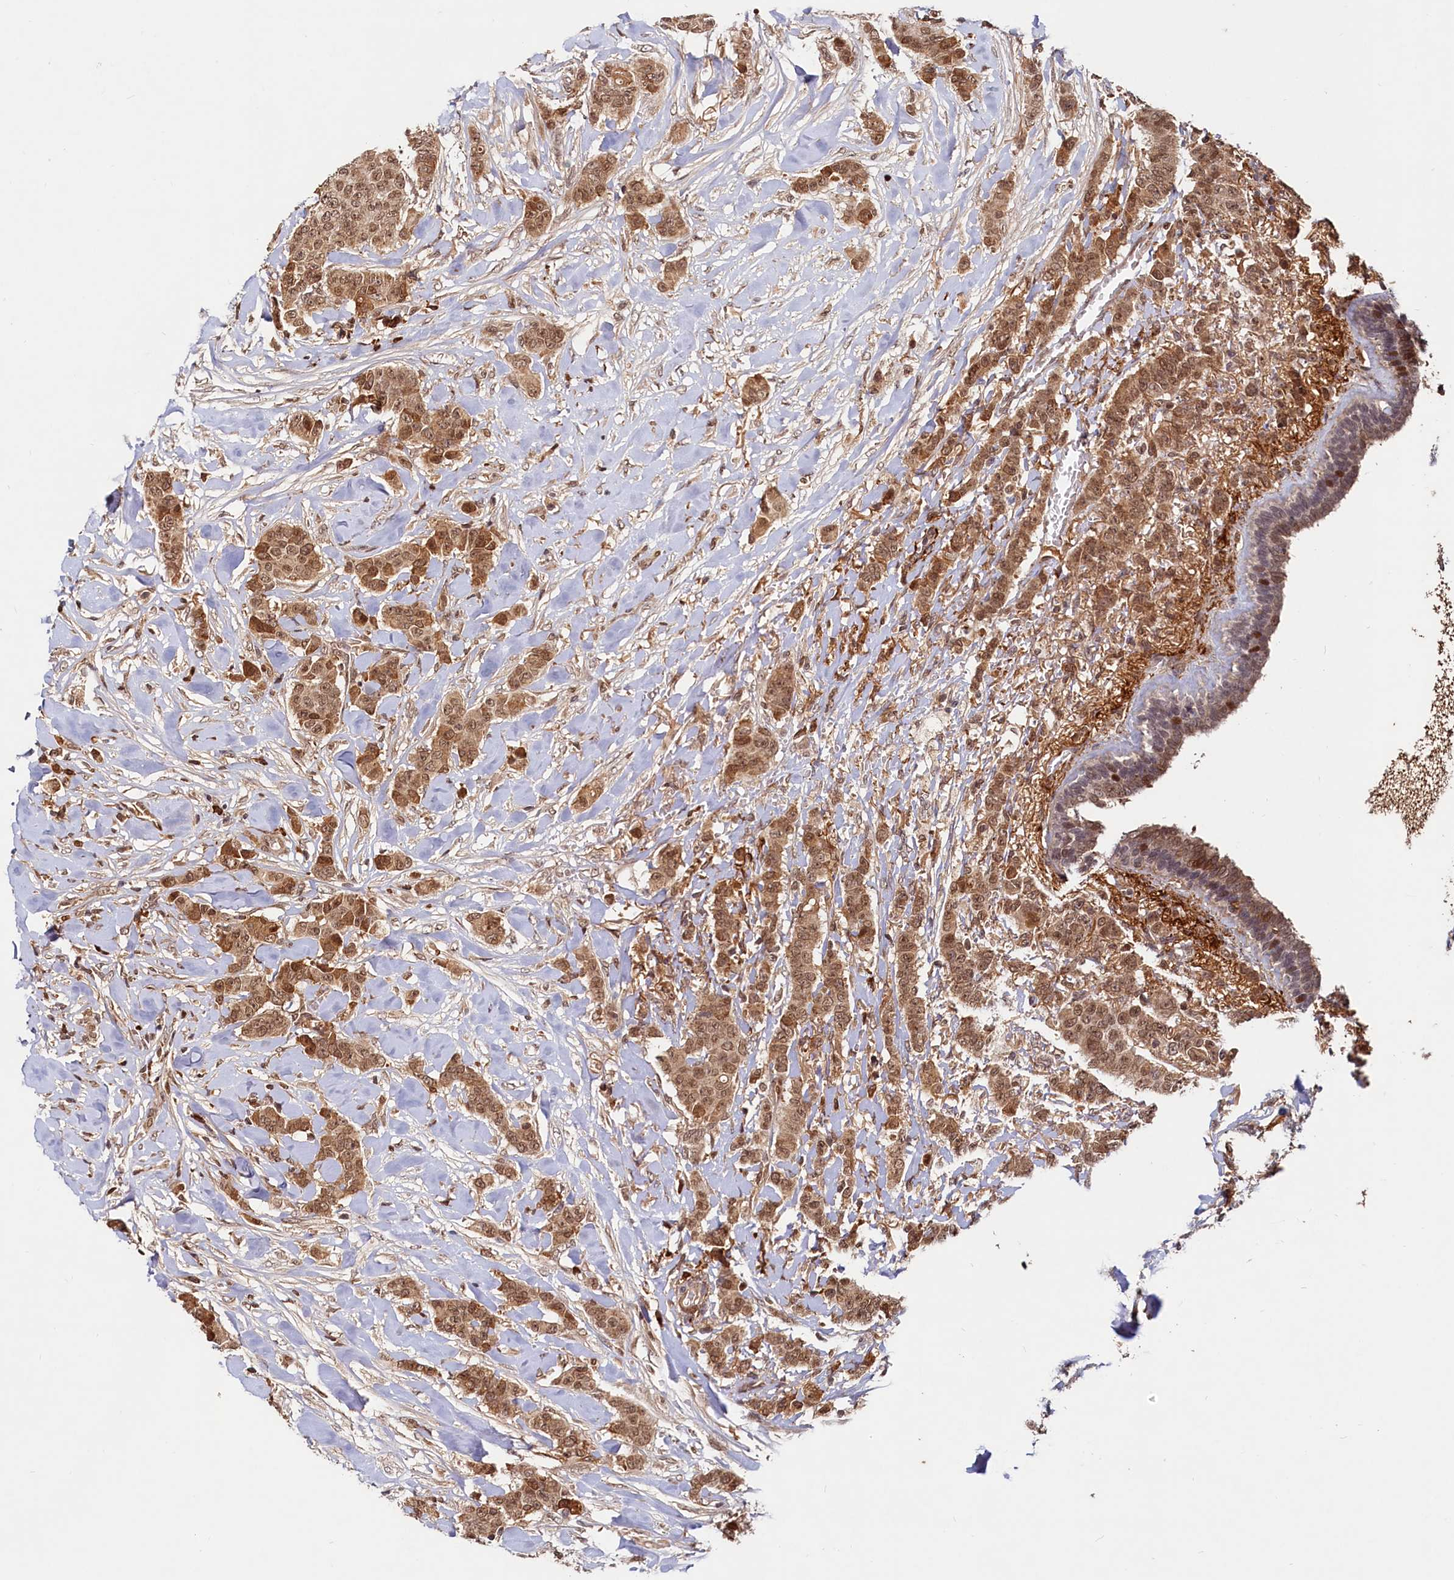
{"staining": {"intensity": "moderate", "quantity": ">75%", "location": "cytoplasmic/membranous,nuclear"}, "tissue": "breast cancer", "cell_type": "Tumor cells", "image_type": "cancer", "snomed": [{"axis": "morphology", "description": "Duct carcinoma"}, {"axis": "topography", "description": "Breast"}], "caption": "A high-resolution photomicrograph shows immunohistochemistry (IHC) staining of breast cancer (infiltrating ductal carcinoma), which displays moderate cytoplasmic/membranous and nuclear staining in about >75% of tumor cells.", "gene": "TRAPPC4", "patient": {"sex": "female", "age": 40}}